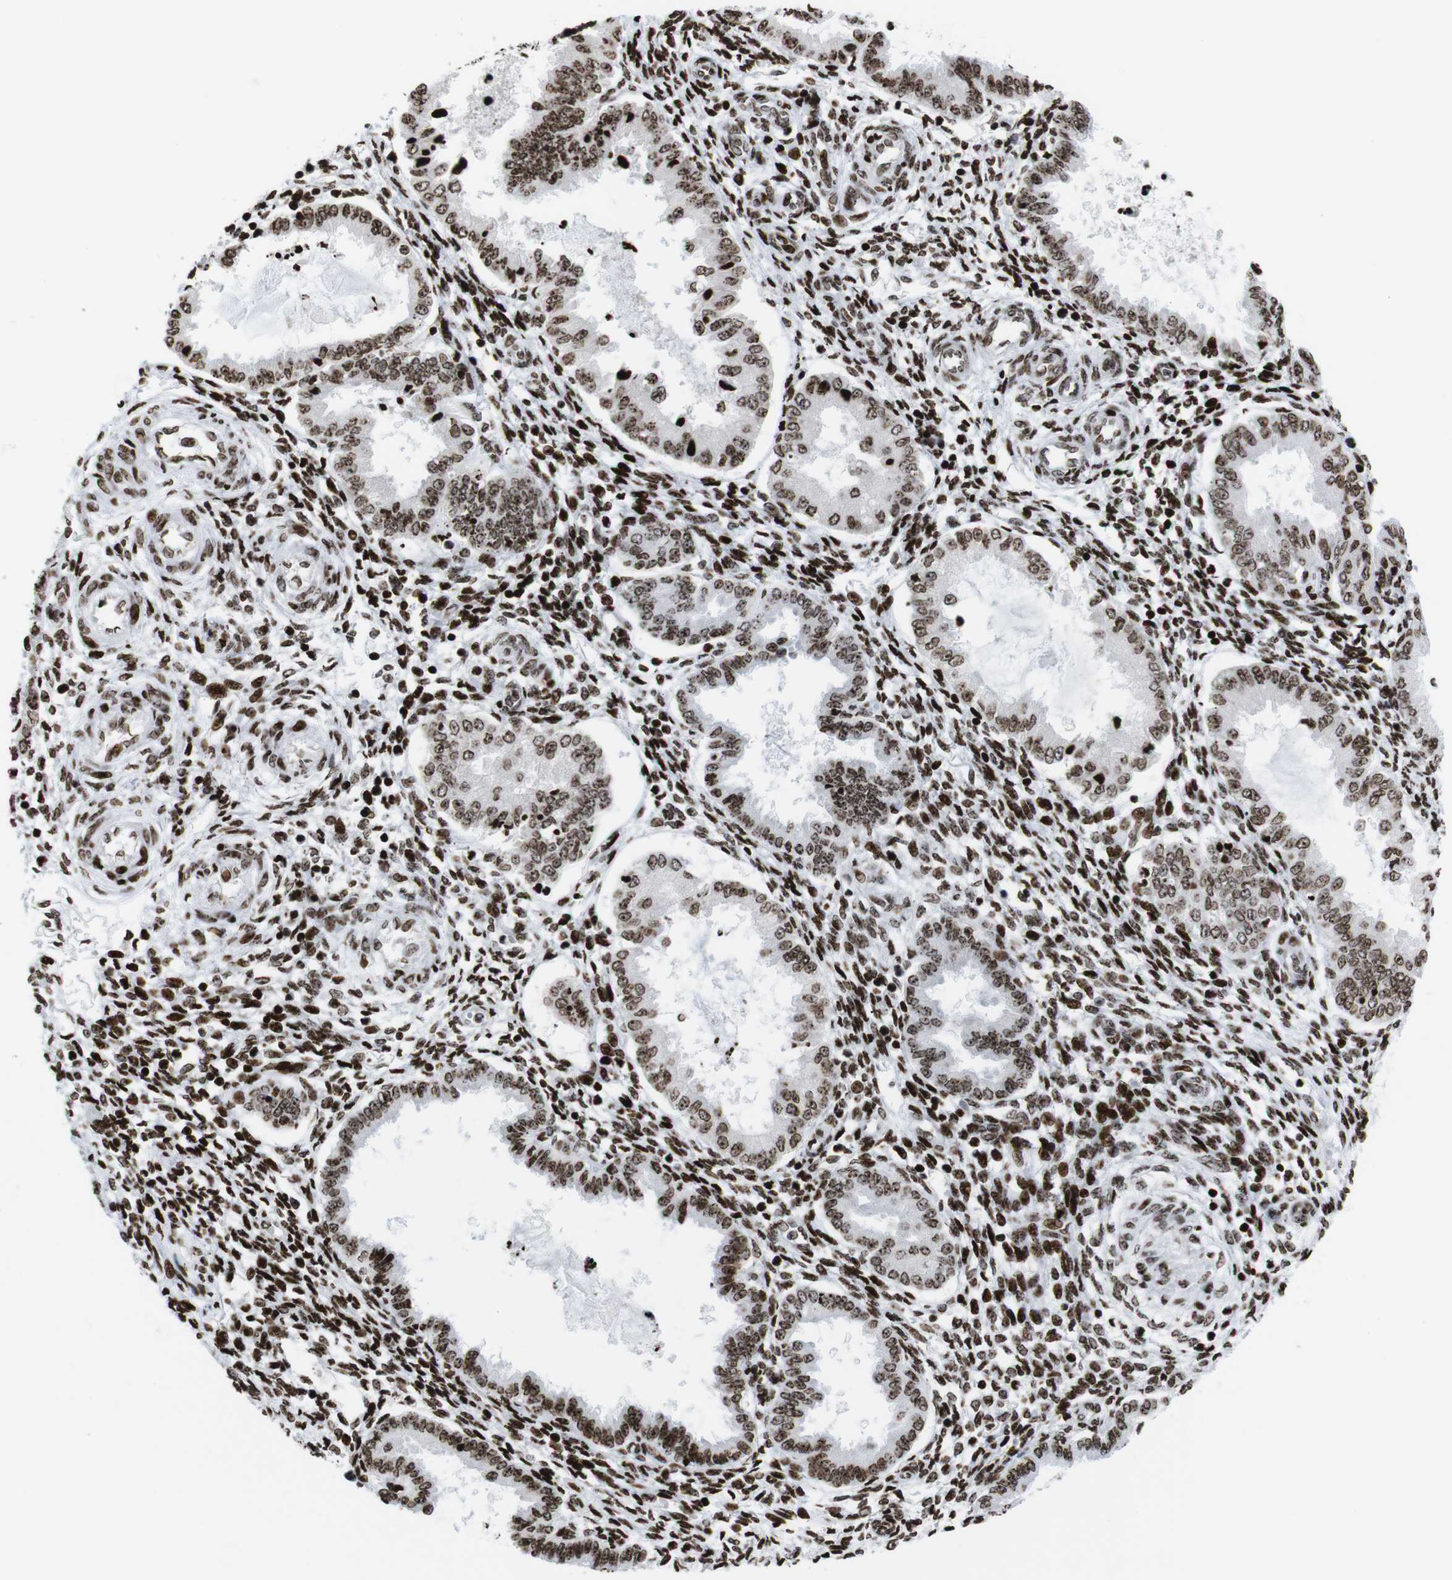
{"staining": {"intensity": "strong", "quantity": ">75%", "location": "nuclear"}, "tissue": "endometrium", "cell_type": "Cells in endometrial stroma", "image_type": "normal", "snomed": [{"axis": "morphology", "description": "Normal tissue, NOS"}, {"axis": "topography", "description": "Endometrium"}], "caption": "Endometrium stained for a protein (brown) reveals strong nuclear positive positivity in approximately >75% of cells in endometrial stroma.", "gene": "H1", "patient": {"sex": "female", "age": 33}}